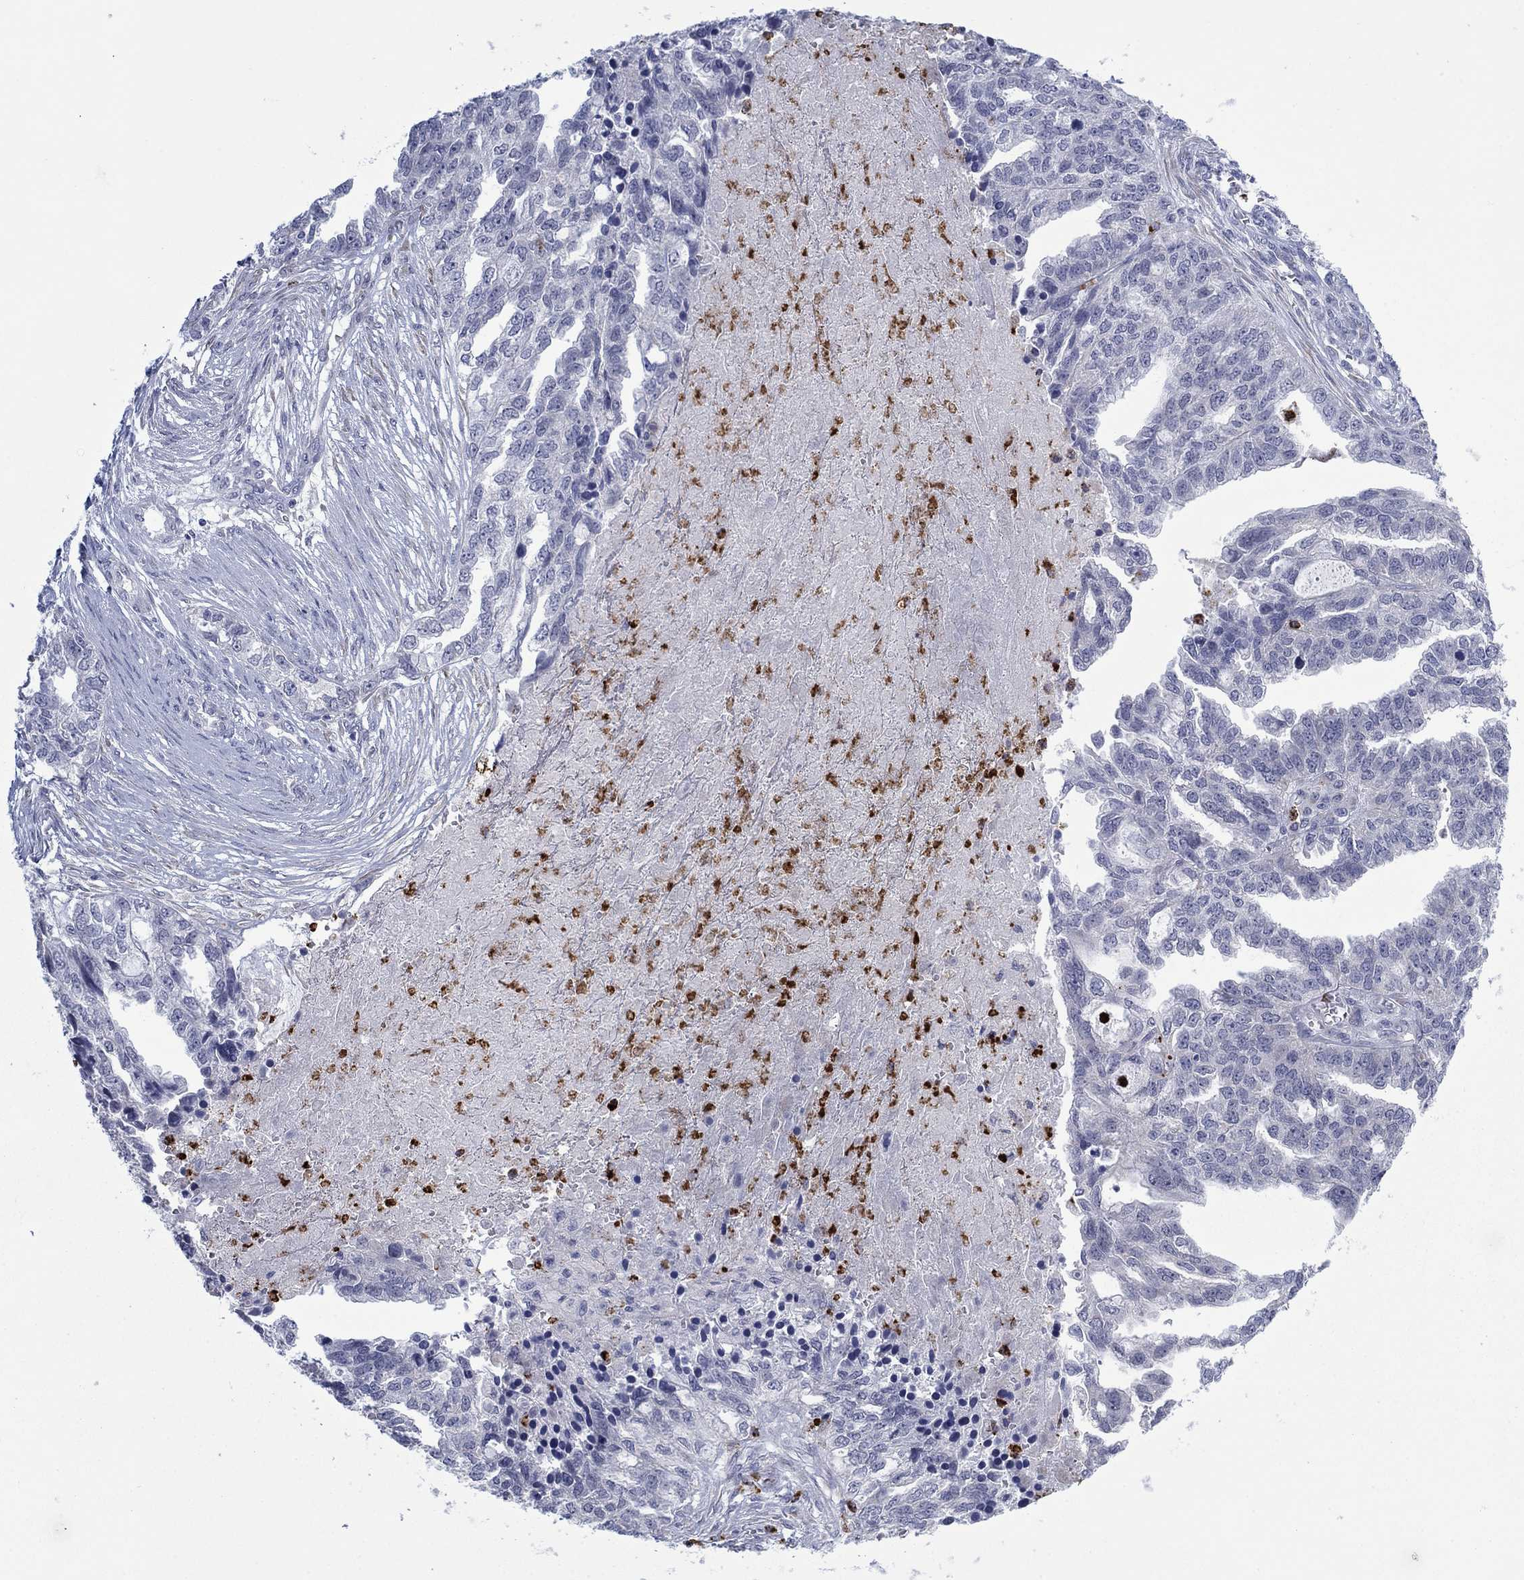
{"staining": {"intensity": "negative", "quantity": "none", "location": "none"}, "tissue": "ovarian cancer", "cell_type": "Tumor cells", "image_type": "cancer", "snomed": [{"axis": "morphology", "description": "Cystadenocarcinoma, serous, NOS"}, {"axis": "topography", "description": "Ovary"}], "caption": "Immunohistochemistry (IHC) image of neoplastic tissue: ovarian cancer stained with DAB (3,3'-diaminobenzidine) exhibits no significant protein staining in tumor cells. (DAB (3,3'-diaminobenzidine) immunohistochemistry (IHC), high magnification).", "gene": "MTRFR", "patient": {"sex": "female", "age": 51}}